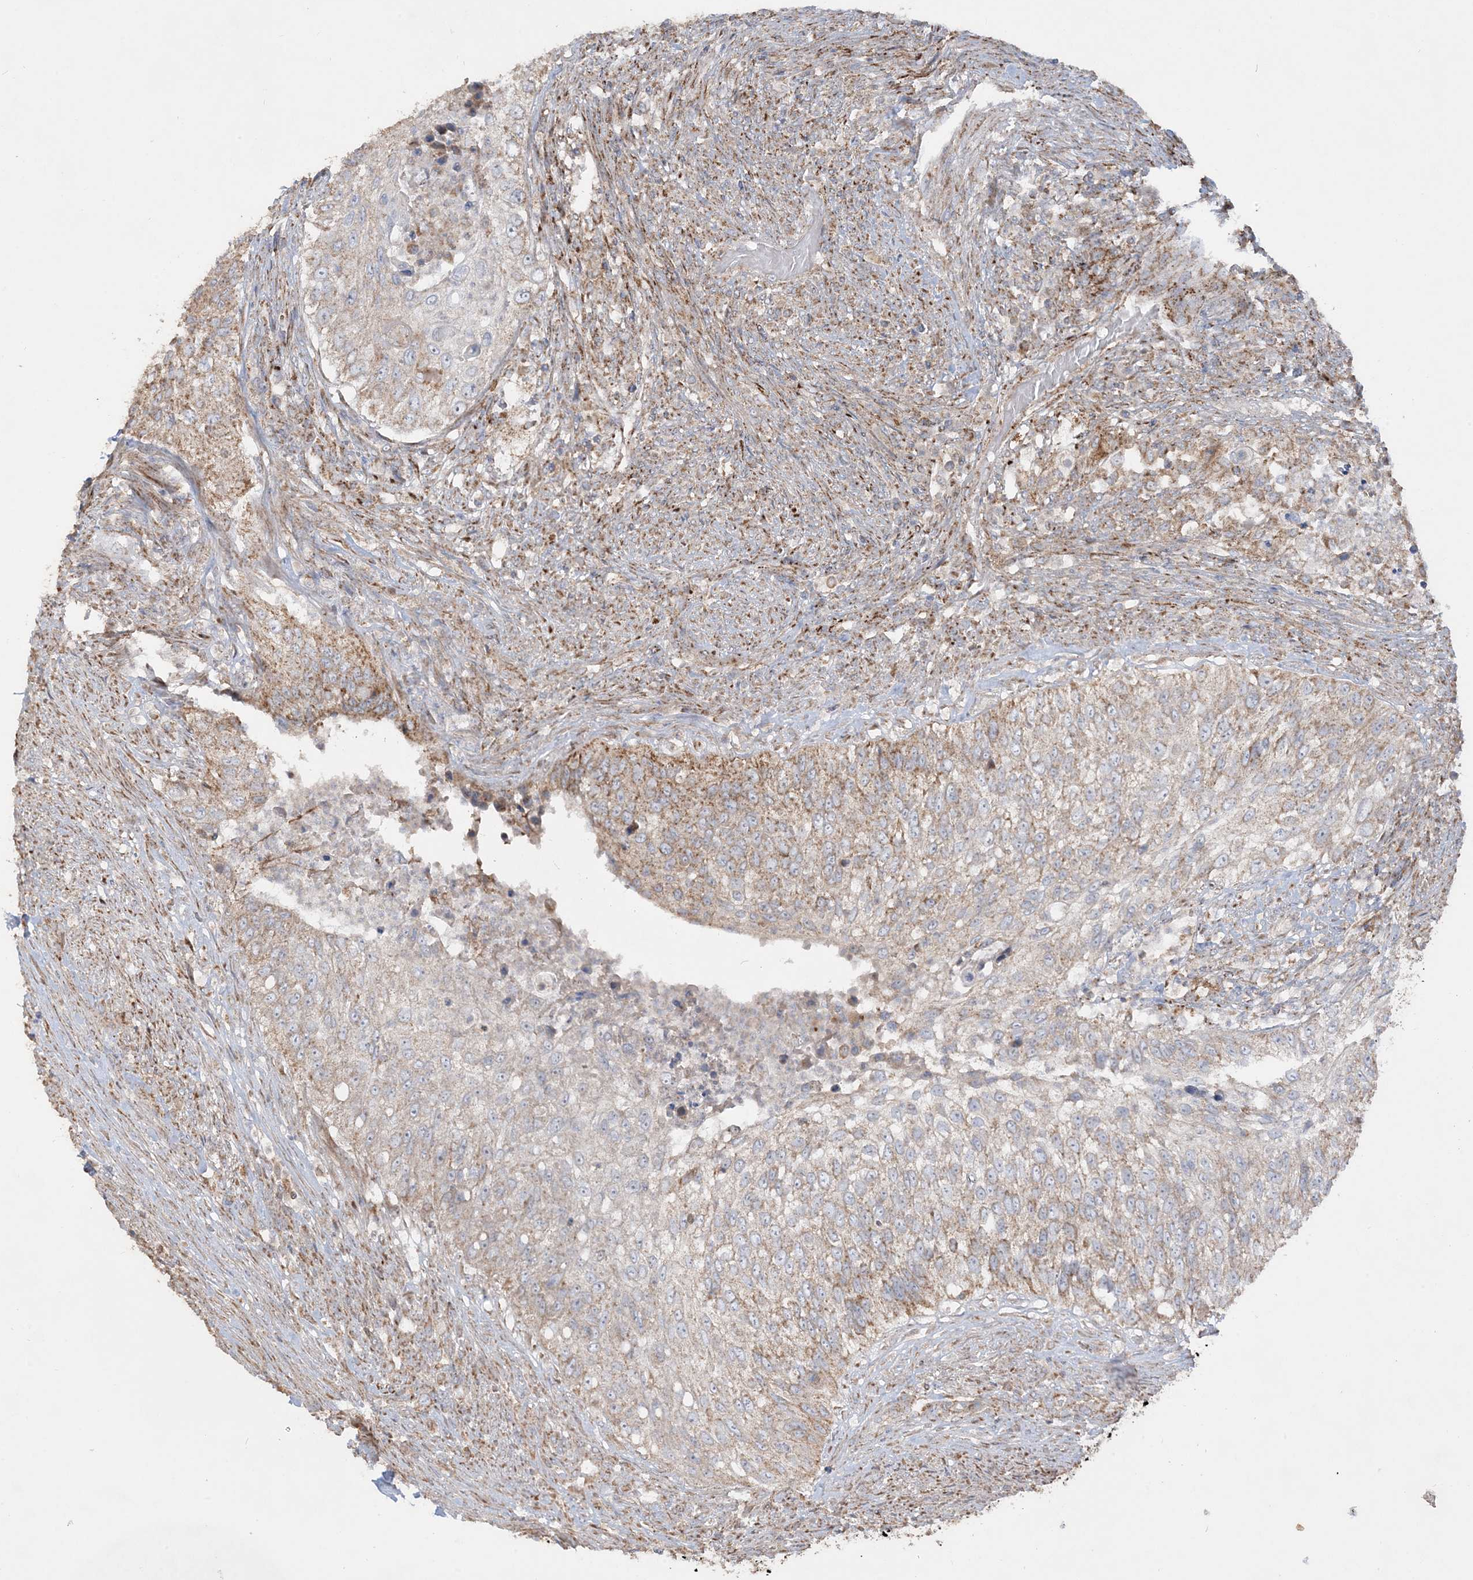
{"staining": {"intensity": "moderate", "quantity": "25%-75%", "location": "cytoplasmic/membranous"}, "tissue": "urothelial cancer", "cell_type": "Tumor cells", "image_type": "cancer", "snomed": [{"axis": "morphology", "description": "Urothelial carcinoma, High grade"}, {"axis": "topography", "description": "Urinary bladder"}], "caption": "There is medium levels of moderate cytoplasmic/membranous staining in tumor cells of urothelial carcinoma (high-grade), as demonstrated by immunohistochemical staining (brown color).", "gene": "NDUFAF3", "patient": {"sex": "female", "age": 60}}